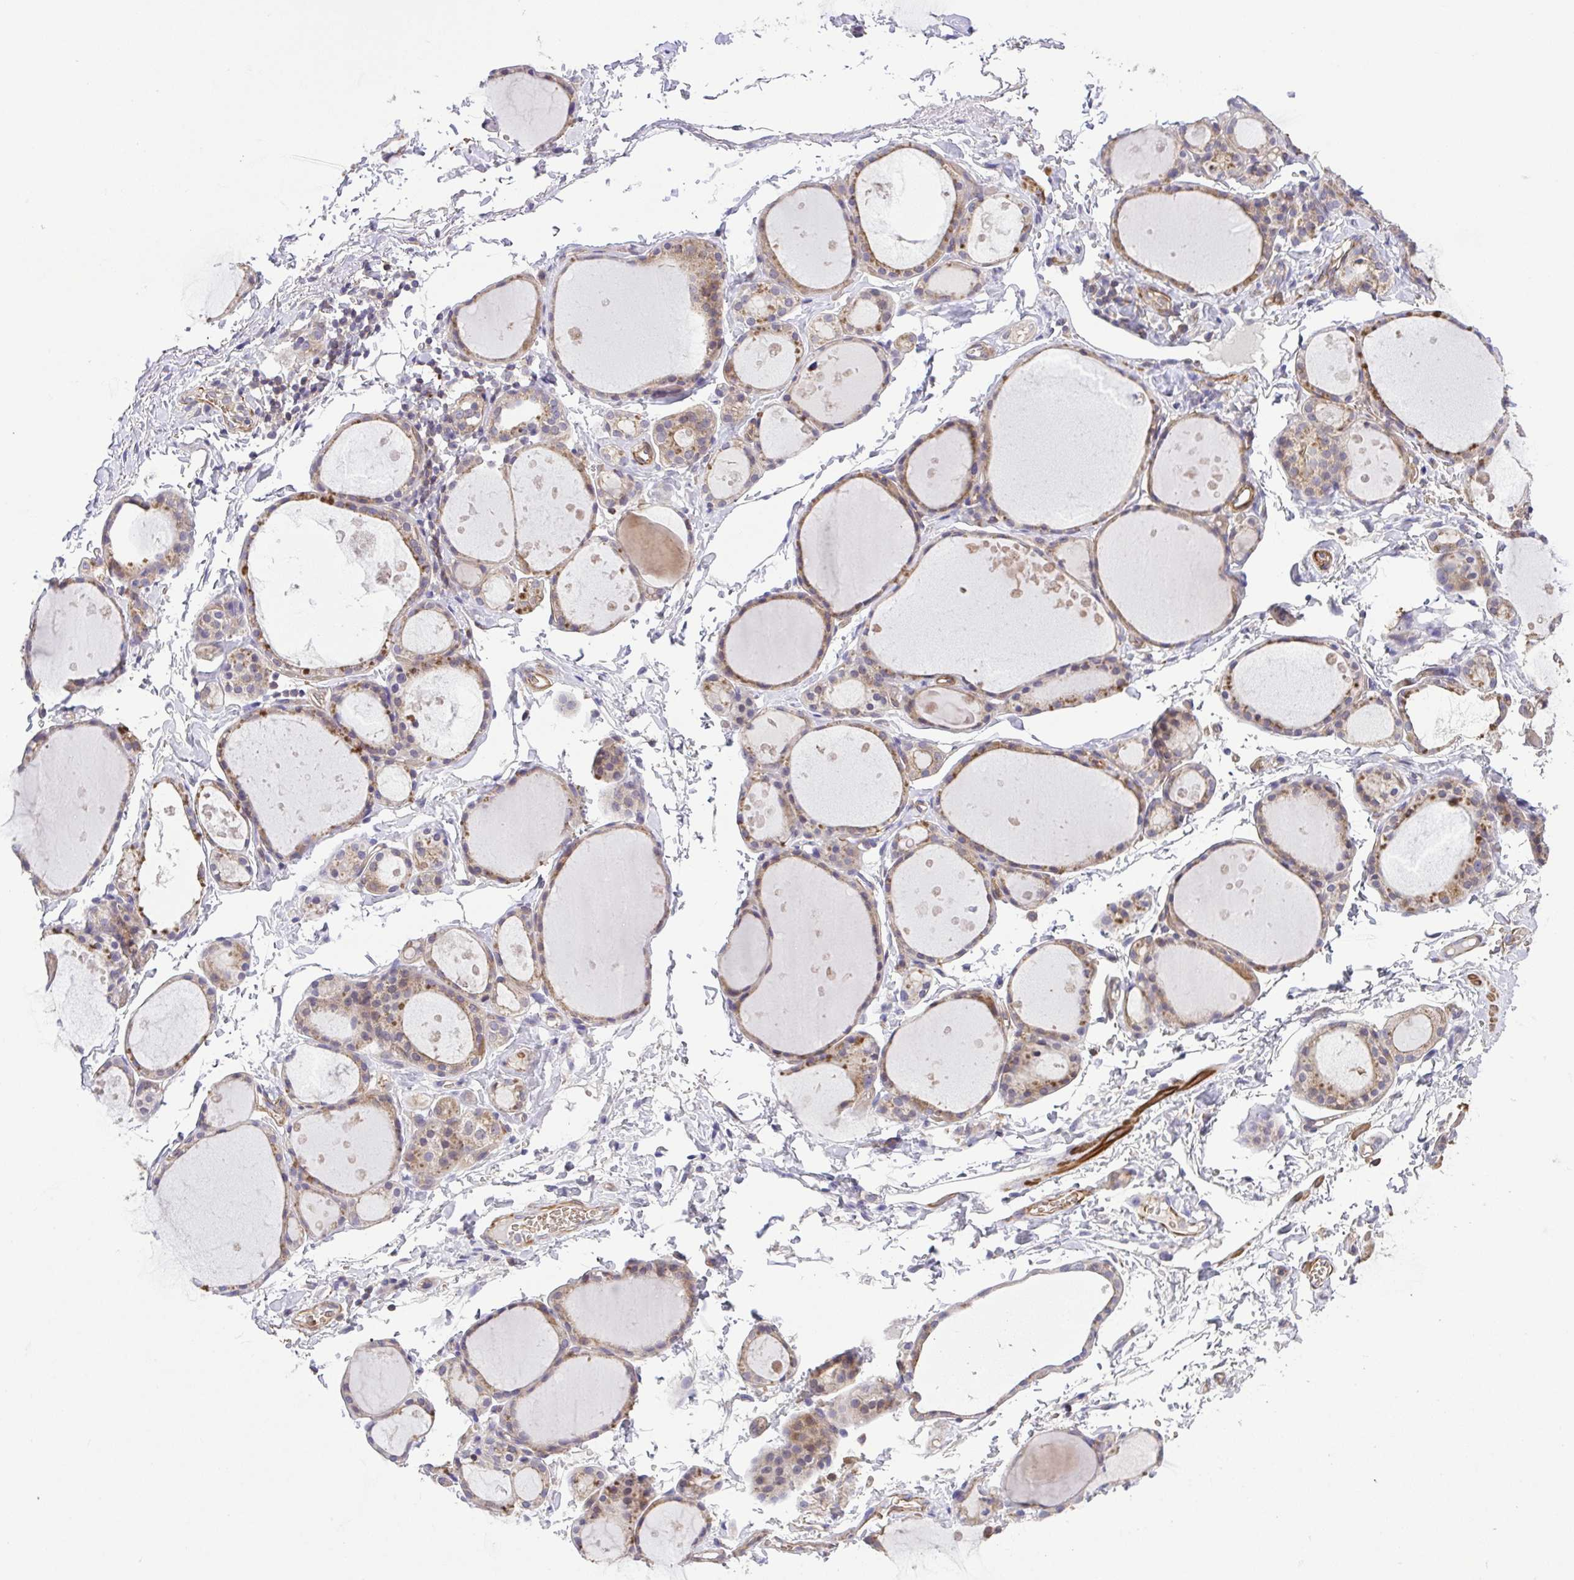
{"staining": {"intensity": "weak", "quantity": ">75%", "location": "cytoplasmic/membranous"}, "tissue": "thyroid gland", "cell_type": "Glandular cells", "image_type": "normal", "snomed": [{"axis": "morphology", "description": "Normal tissue, NOS"}, {"axis": "topography", "description": "Thyroid gland"}], "caption": "Protein expression analysis of normal thyroid gland reveals weak cytoplasmic/membranous expression in approximately >75% of glandular cells. (Stains: DAB (3,3'-diaminobenzidine) in brown, nuclei in blue, Microscopy: brightfield microscopy at high magnification).", "gene": "IDE", "patient": {"sex": "male", "age": 68}}